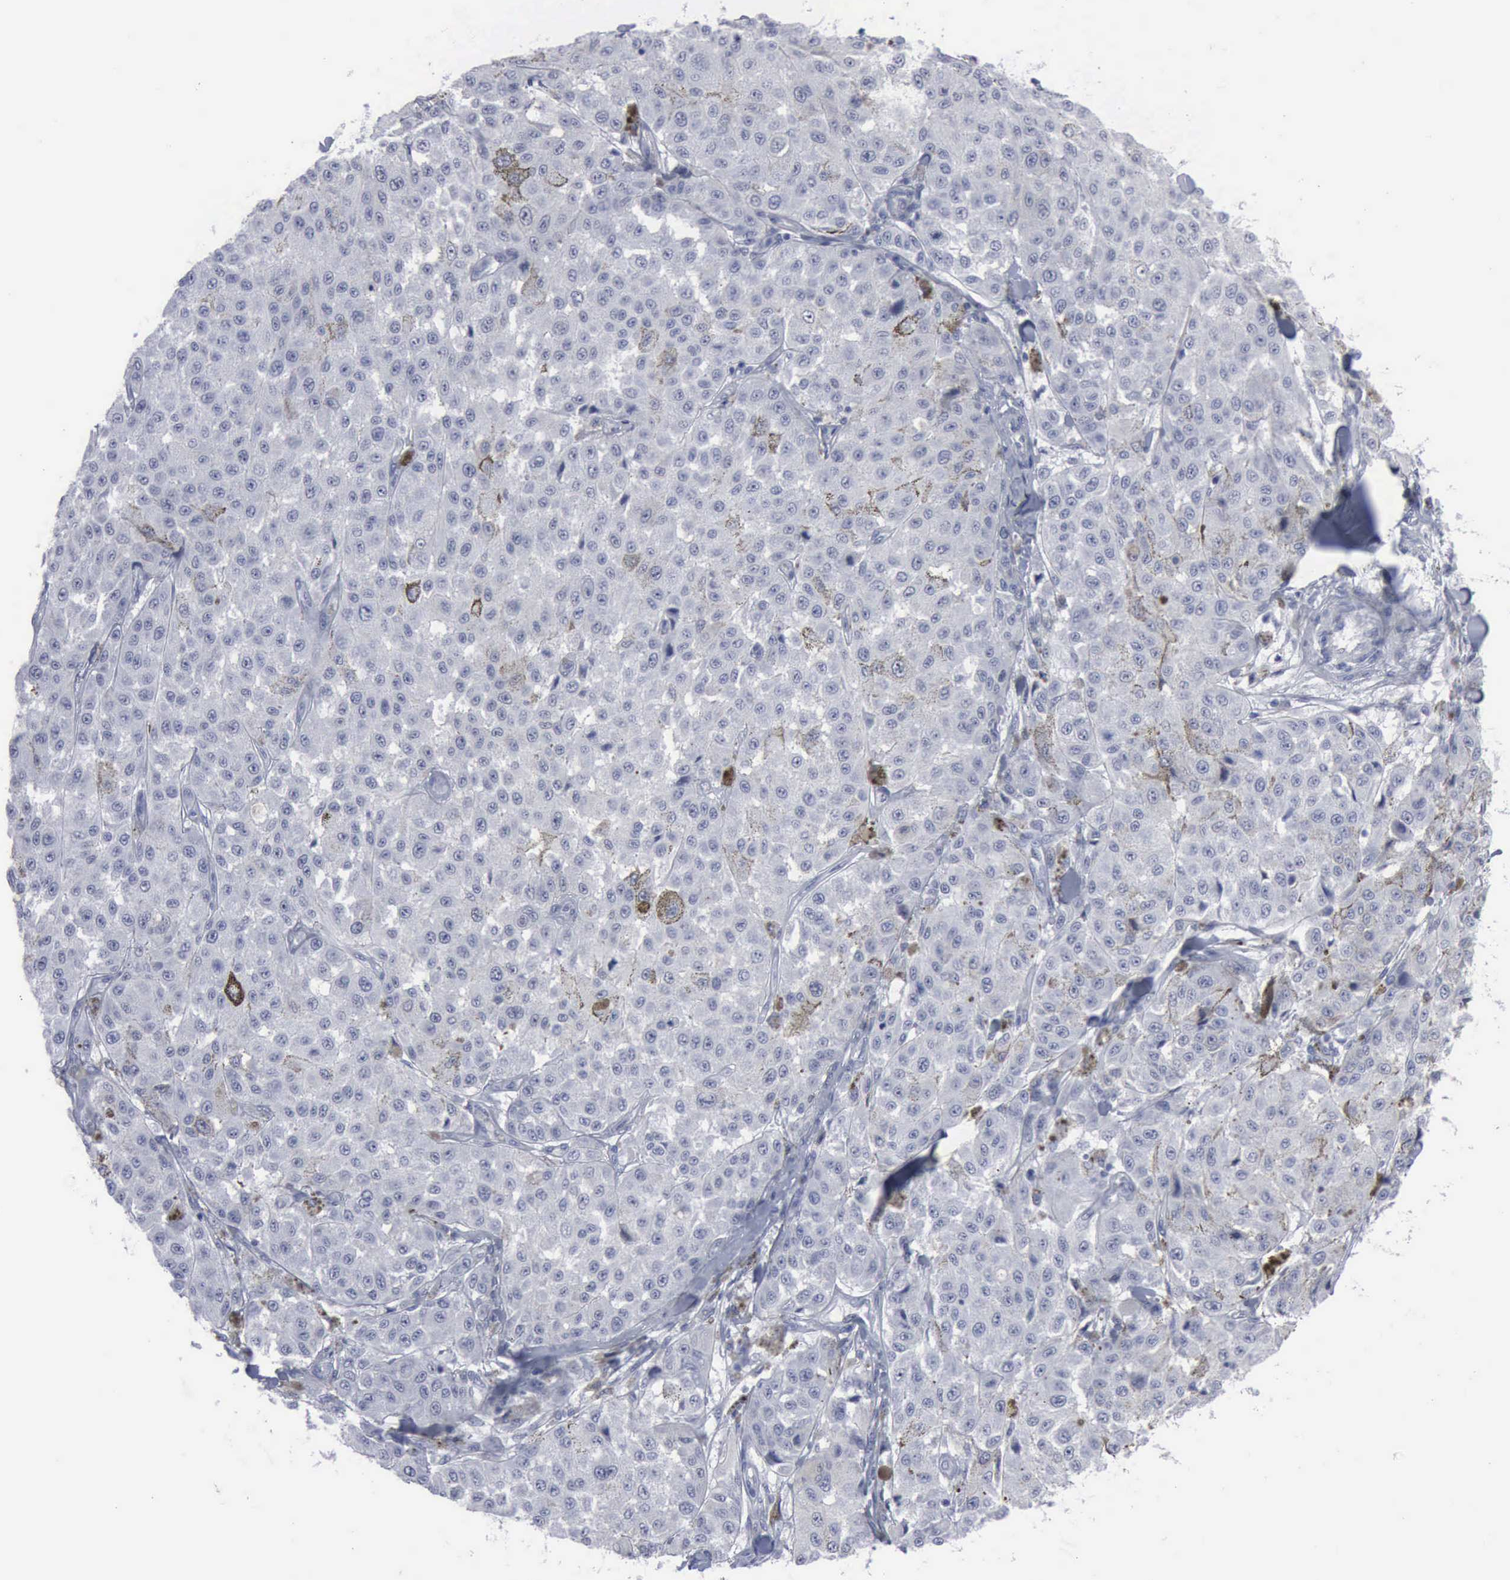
{"staining": {"intensity": "negative", "quantity": "none", "location": "none"}, "tissue": "melanoma", "cell_type": "Tumor cells", "image_type": "cancer", "snomed": [{"axis": "morphology", "description": "Malignant melanoma, NOS"}, {"axis": "topography", "description": "Skin"}], "caption": "Tumor cells are negative for protein expression in human malignant melanoma. Nuclei are stained in blue.", "gene": "VCAM1", "patient": {"sex": "female", "age": 64}}